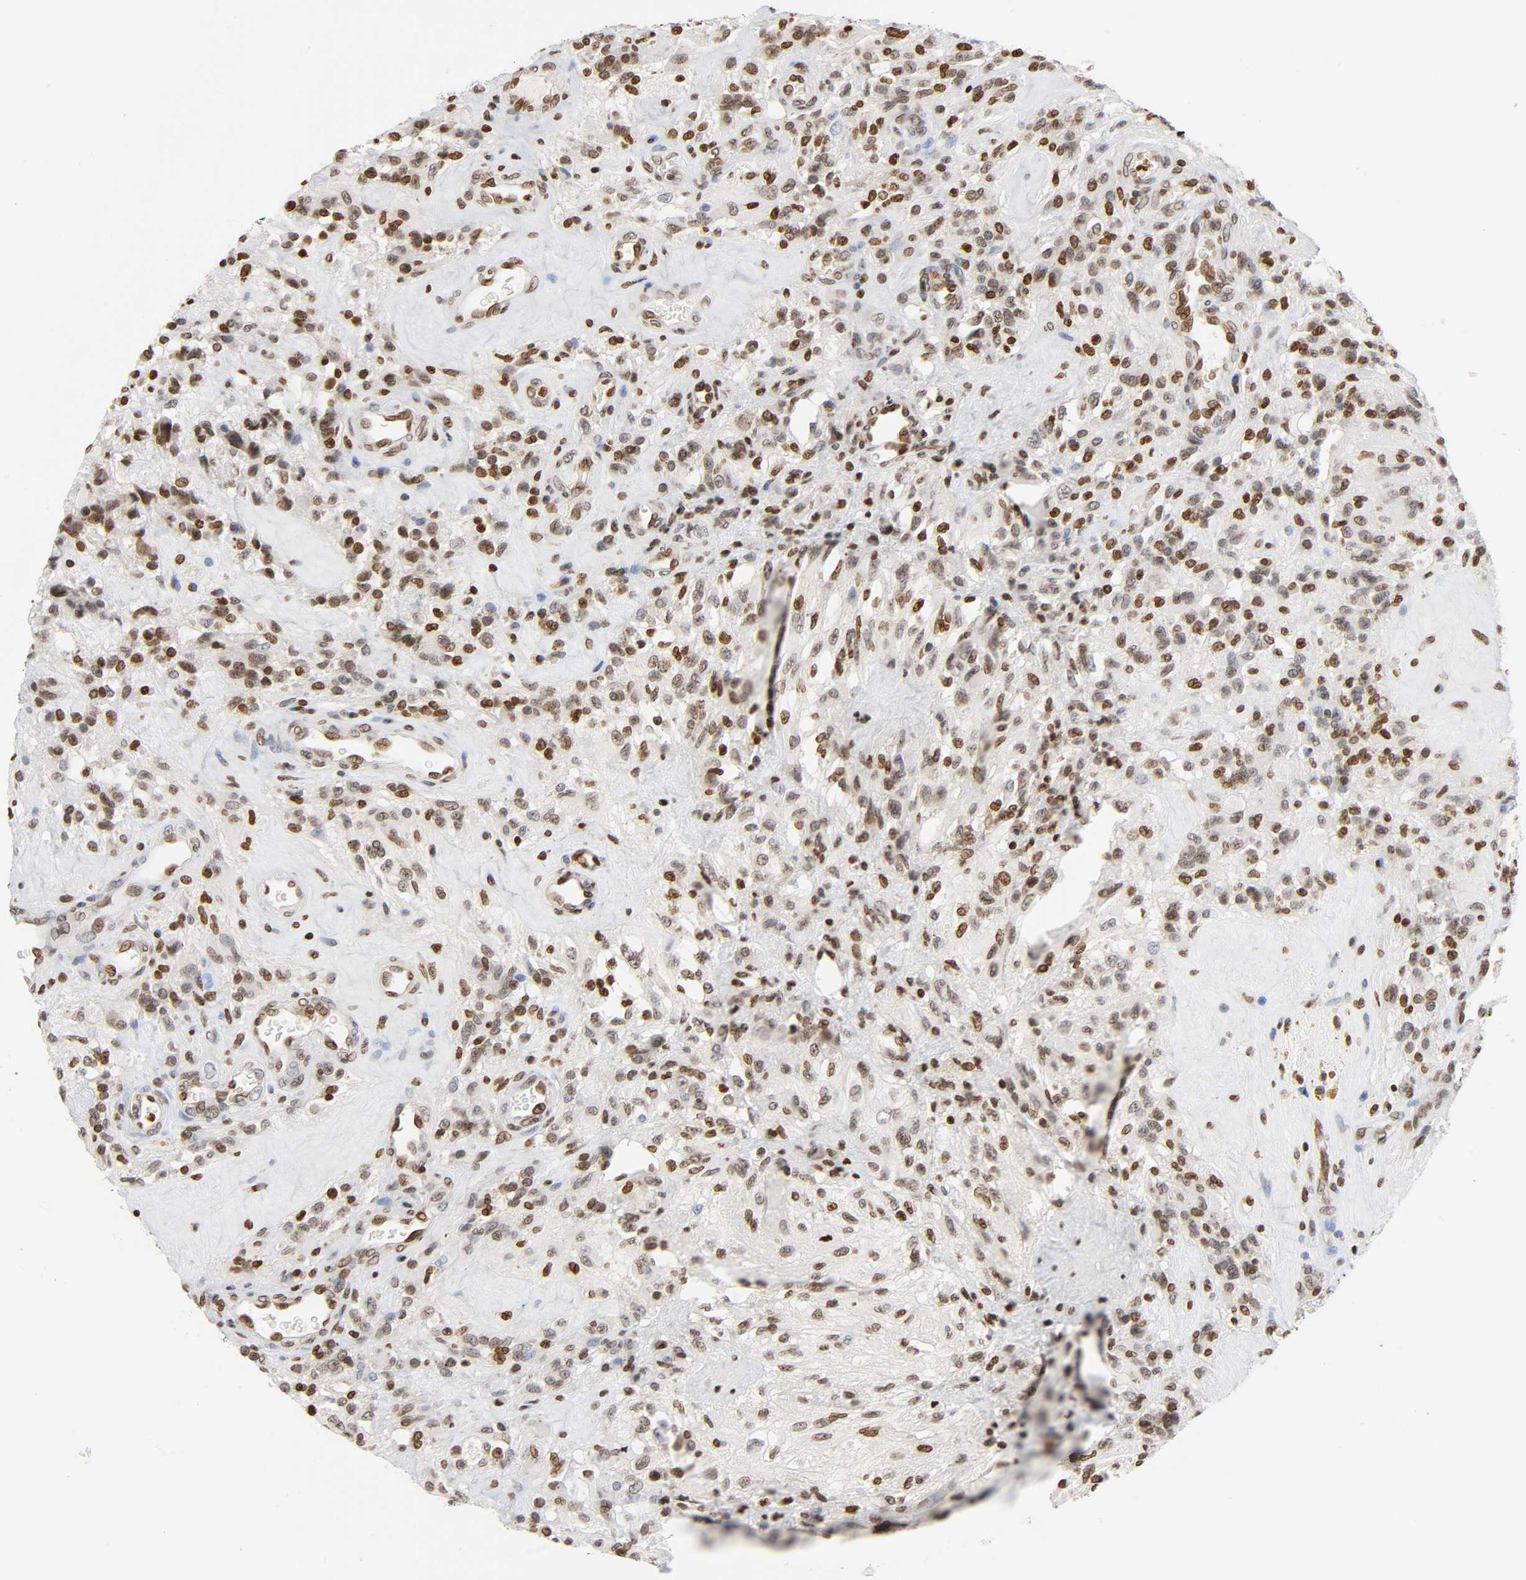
{"staining": {"intensity": "moderate", "quantity": ">75%", "location": "nuclear"}, "tissue": "glioma", "cell_type": "Tumor cells", "image_type": "cancer", "snomed": [{"axis": "morphology", "description": "Normal tissue, NOS"}, {"axis": "morphology", "description": "Glioma, malignant, High grade"}, {"axis": "topography", "description": "Cerebral cortex"}], "caption": "A histopathology image showing moderate nuclear positivity in approximately >75% of tumor cells in malignant high-grade glioma, as visualized by brown immunohistochemical staining.", "gene": "HOXA6", "patient": {"sex": "male", "age": 56}}